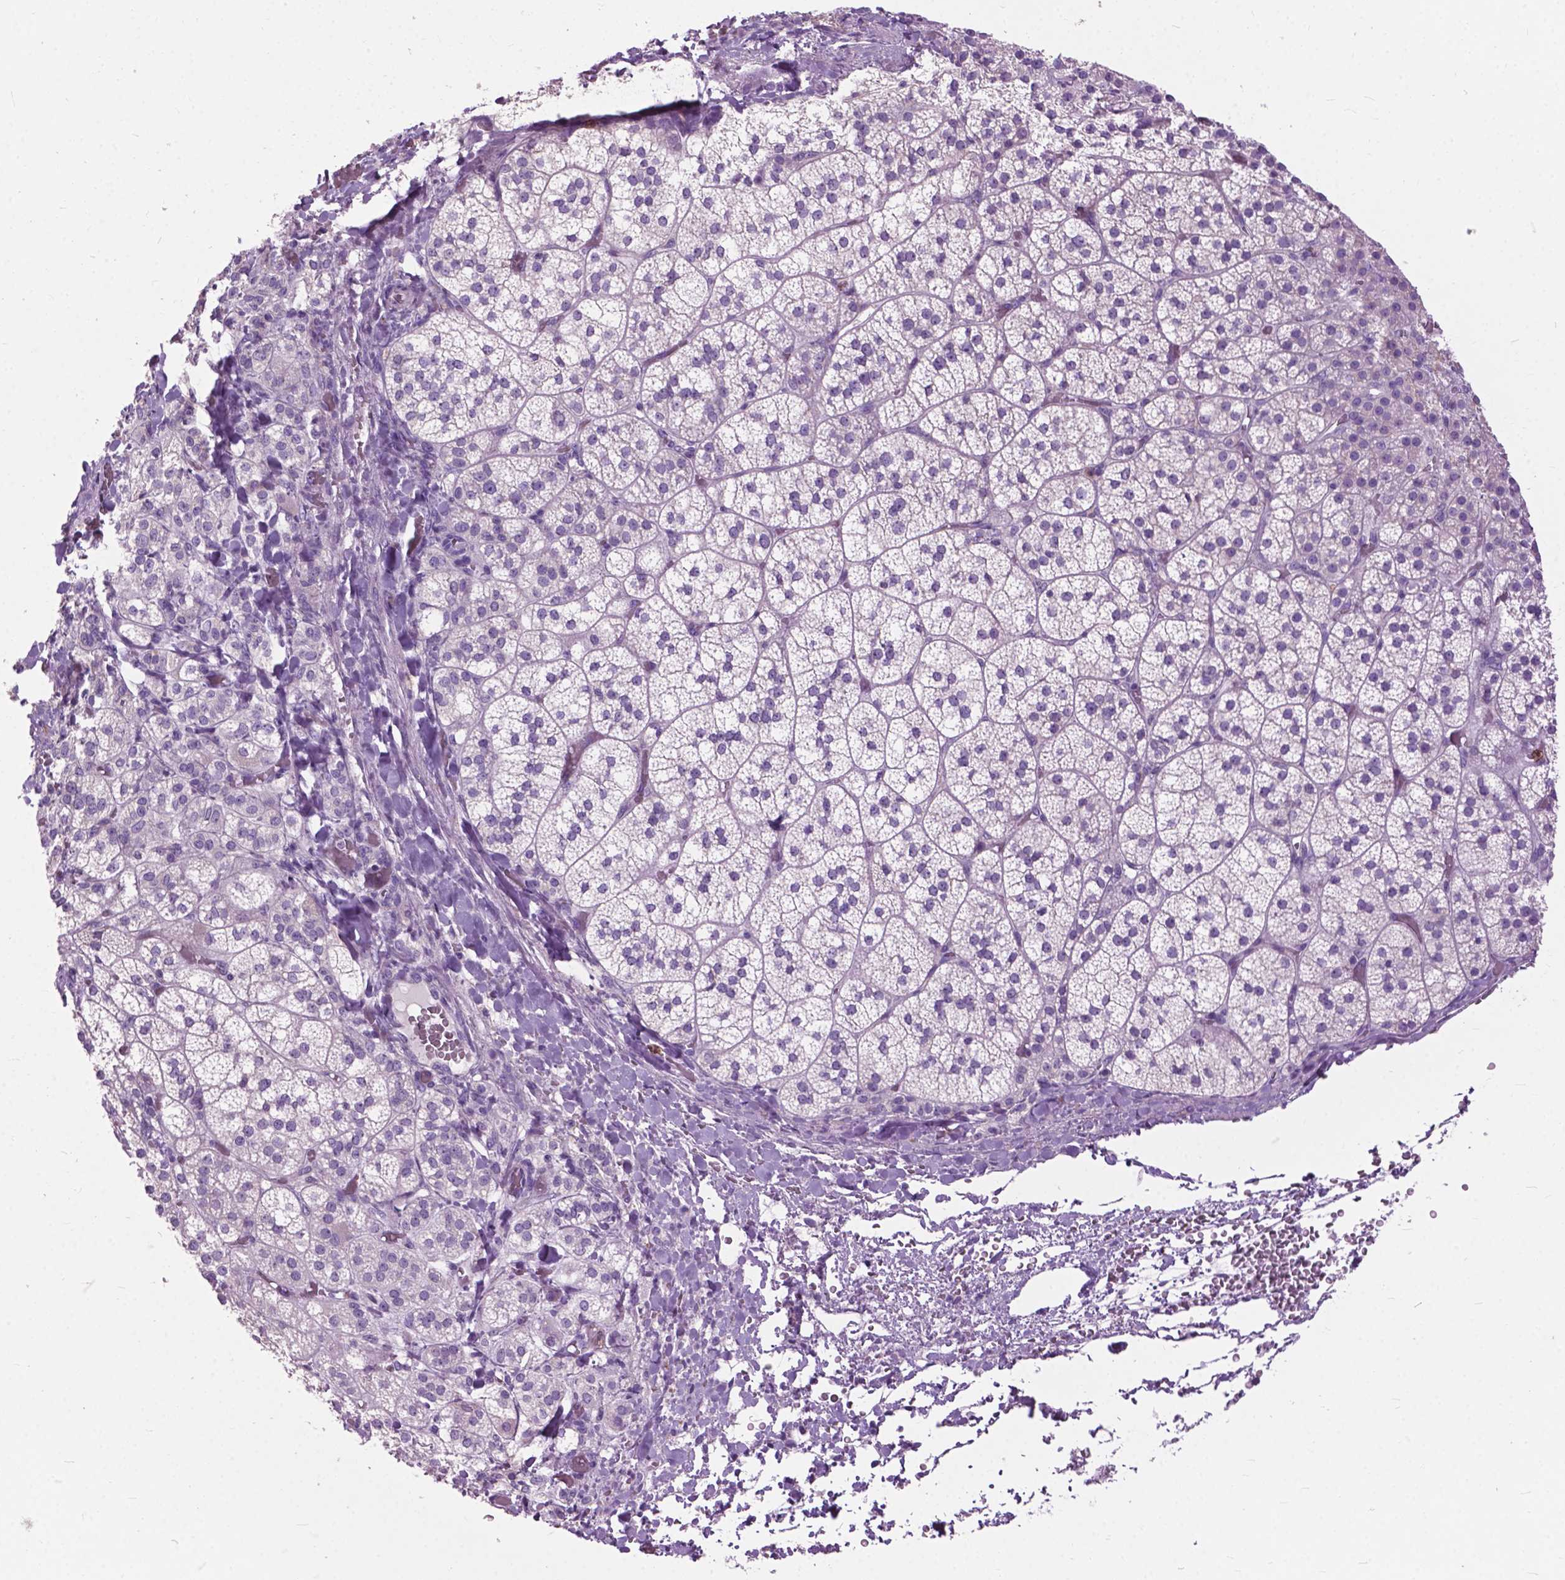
{"staining": {"intensity": "negative", "quantity": "none", "location": "none"}, "tissue": "adrenal gland", "cell_type": "Glandular cells", "image_type": "normal", "snomed": [{"axis": "morphology", "description": "Normal tissue, NOS"}, {"axis": "topography", "description": "Adrenal gland"}], "caption": "High power microscopy micrograph of an immunohistochemistry (IHC) micrograph of unremarkable adrenal gland, revealing no significant positivity in glandular cells.", "gene": "PRR35", "patient": {"sex": "female", "age": 60}}